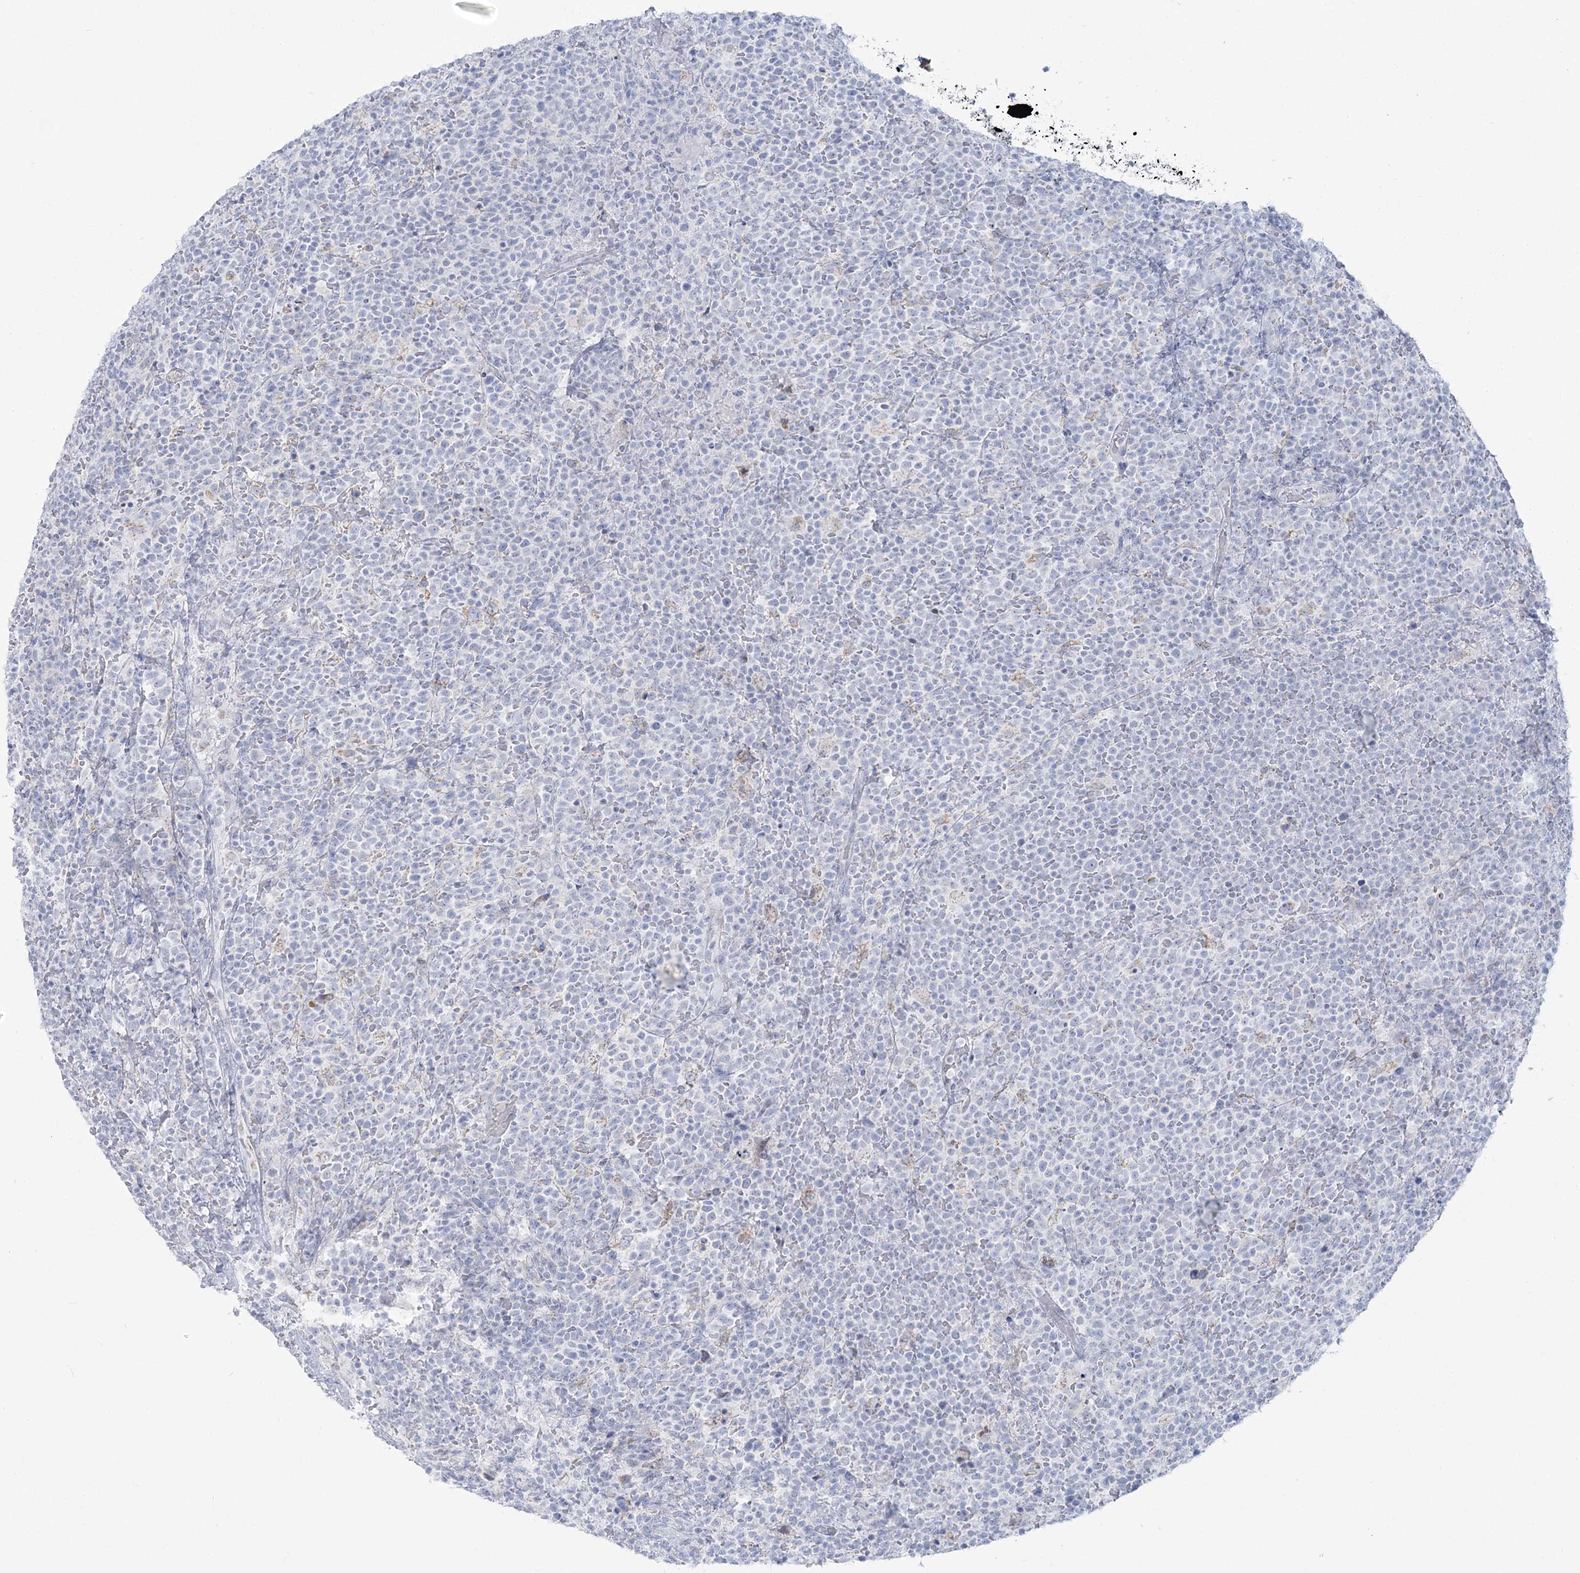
{"staining": {"intensity": "negative", "quantity": "none", "location": "none"}, "tissue": "lymphoma", "cell_type": "Tumor cells", "image_type": "cancer", "snomed": [{"axis": "morphology", "description": "Malignant lymphoma, non-Hodgkin's type, High grade"}, {"axis": "topography", "description": "Lymph node"}], "caption": "This is a micrograph of IHC staining of high-grade malignant lymphoma, non-Hodgkin's type, which shows no expression in tumor cells. (Brightfield microscopy of DAB immunohistochemistry at high magnification).", "gene": "ZNF843", "patient": {"sex": "male", "age": 61}}